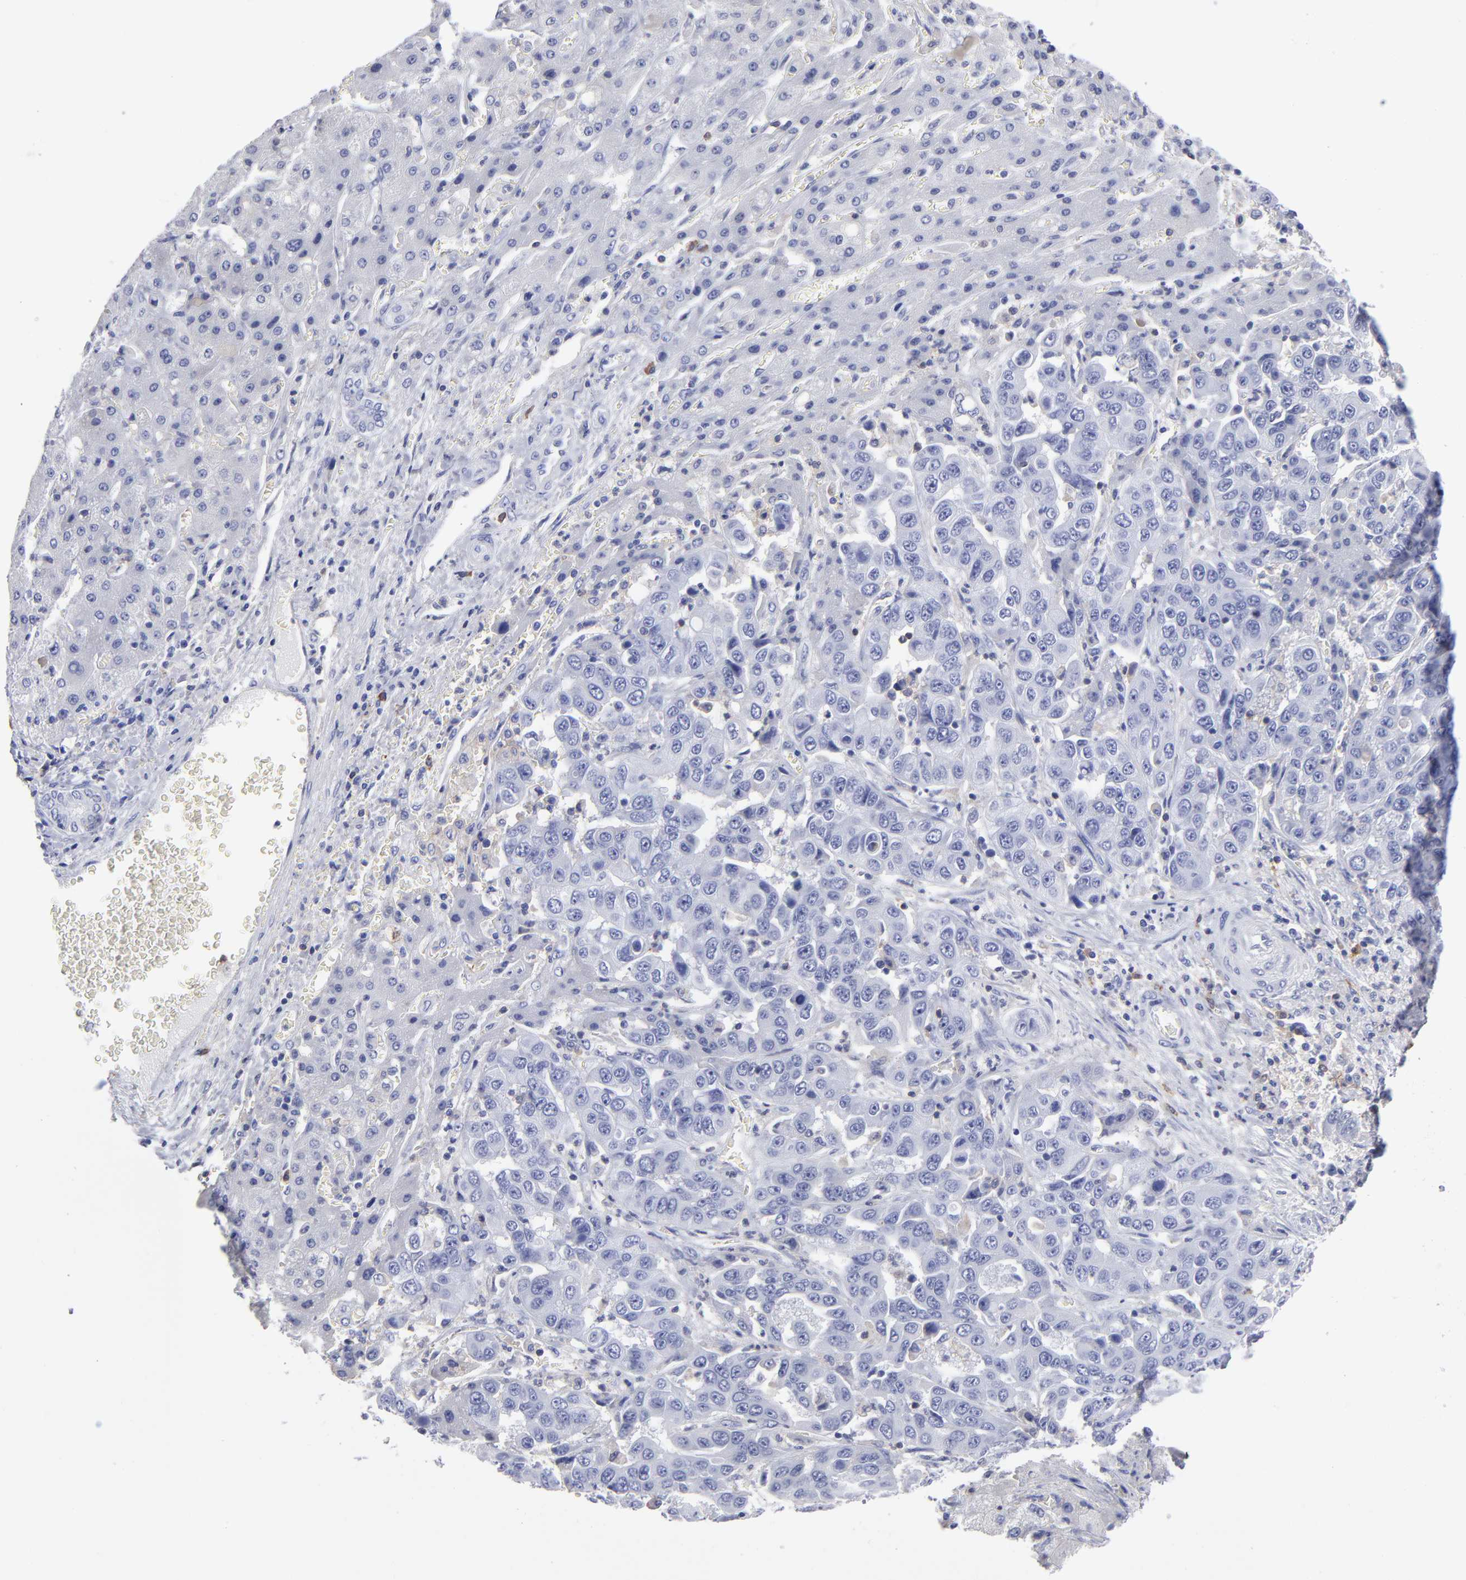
{"staining": {"intensity": "negative", "quantity": "none", "location": "none"}, "tissue": "liver cancer", "cell_type": "Tumor cells", "image_type": "cancer", "snomed": [{"axis": "morphology", "description": "Cholangiocarcinoma"}, {"axis": "topography", "description": "Liver"}], "caption": "High power microscopy micrograph of an IHC image of liver cancer, revealing no significant positivity in tumor cells.", "gene": "LAT2", "patient": {"sex": "female", "age": 52}}